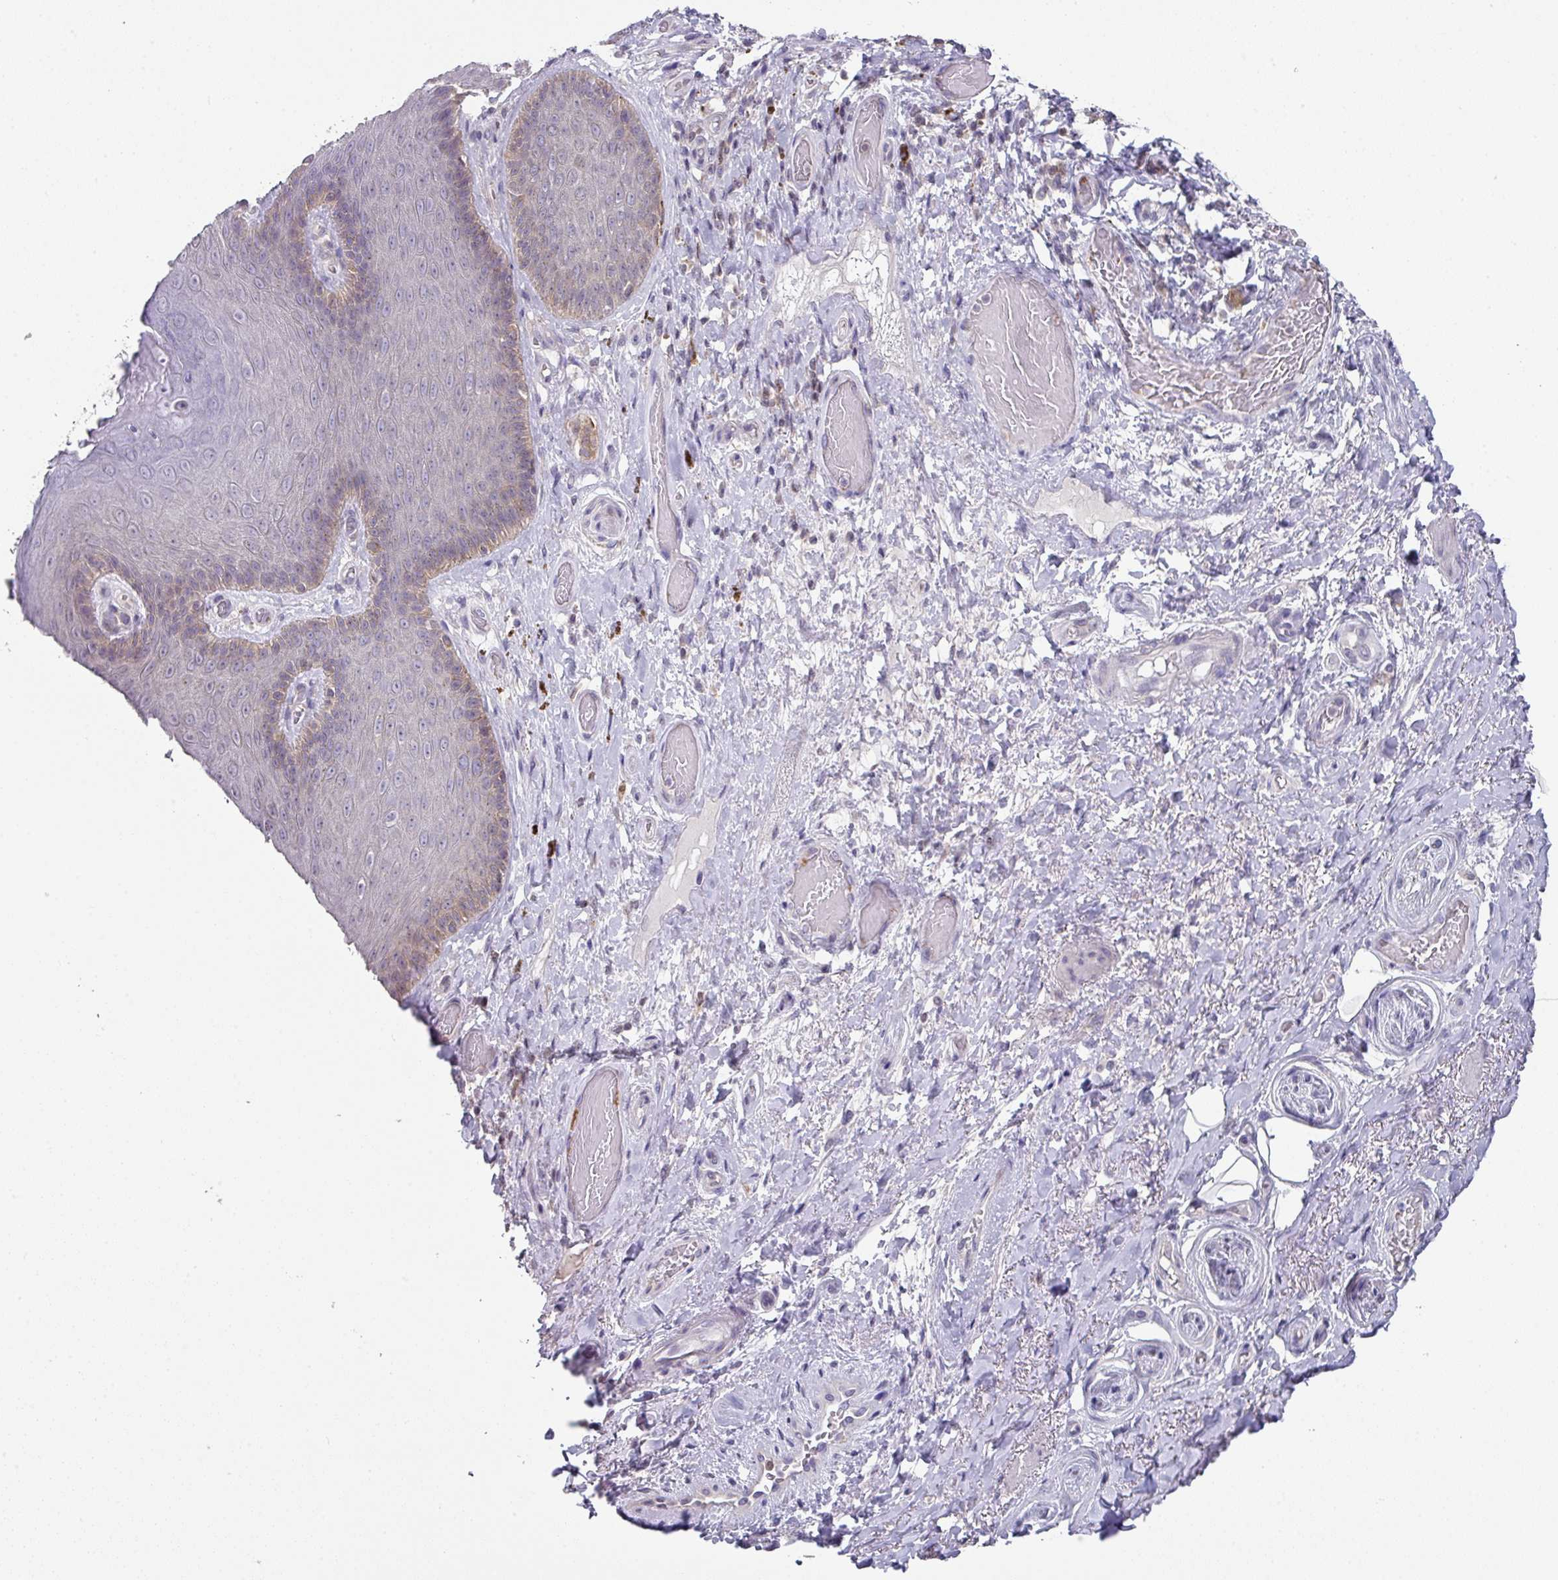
{"staining": {"intensity": "weak", "quantity": "<25%", "location": "cytoplasmic/membranous"}, "tissue": "skin", "cell_type": "Epidermal cells", "image_type": "normal", "snomed": [{"axis": "morphology", "description": "Normal tissue, NOS"}, {"axis": "topography", "description": "Anal"}, {"axis": "topography", "description": "Peripheral nerve tissue"}], "caption": "Skin stained for a protein using IHC exhibits no expression epidermal cells.", "gene": "DCAF12L1", "patient": {"sex": "male", "age": 53}}